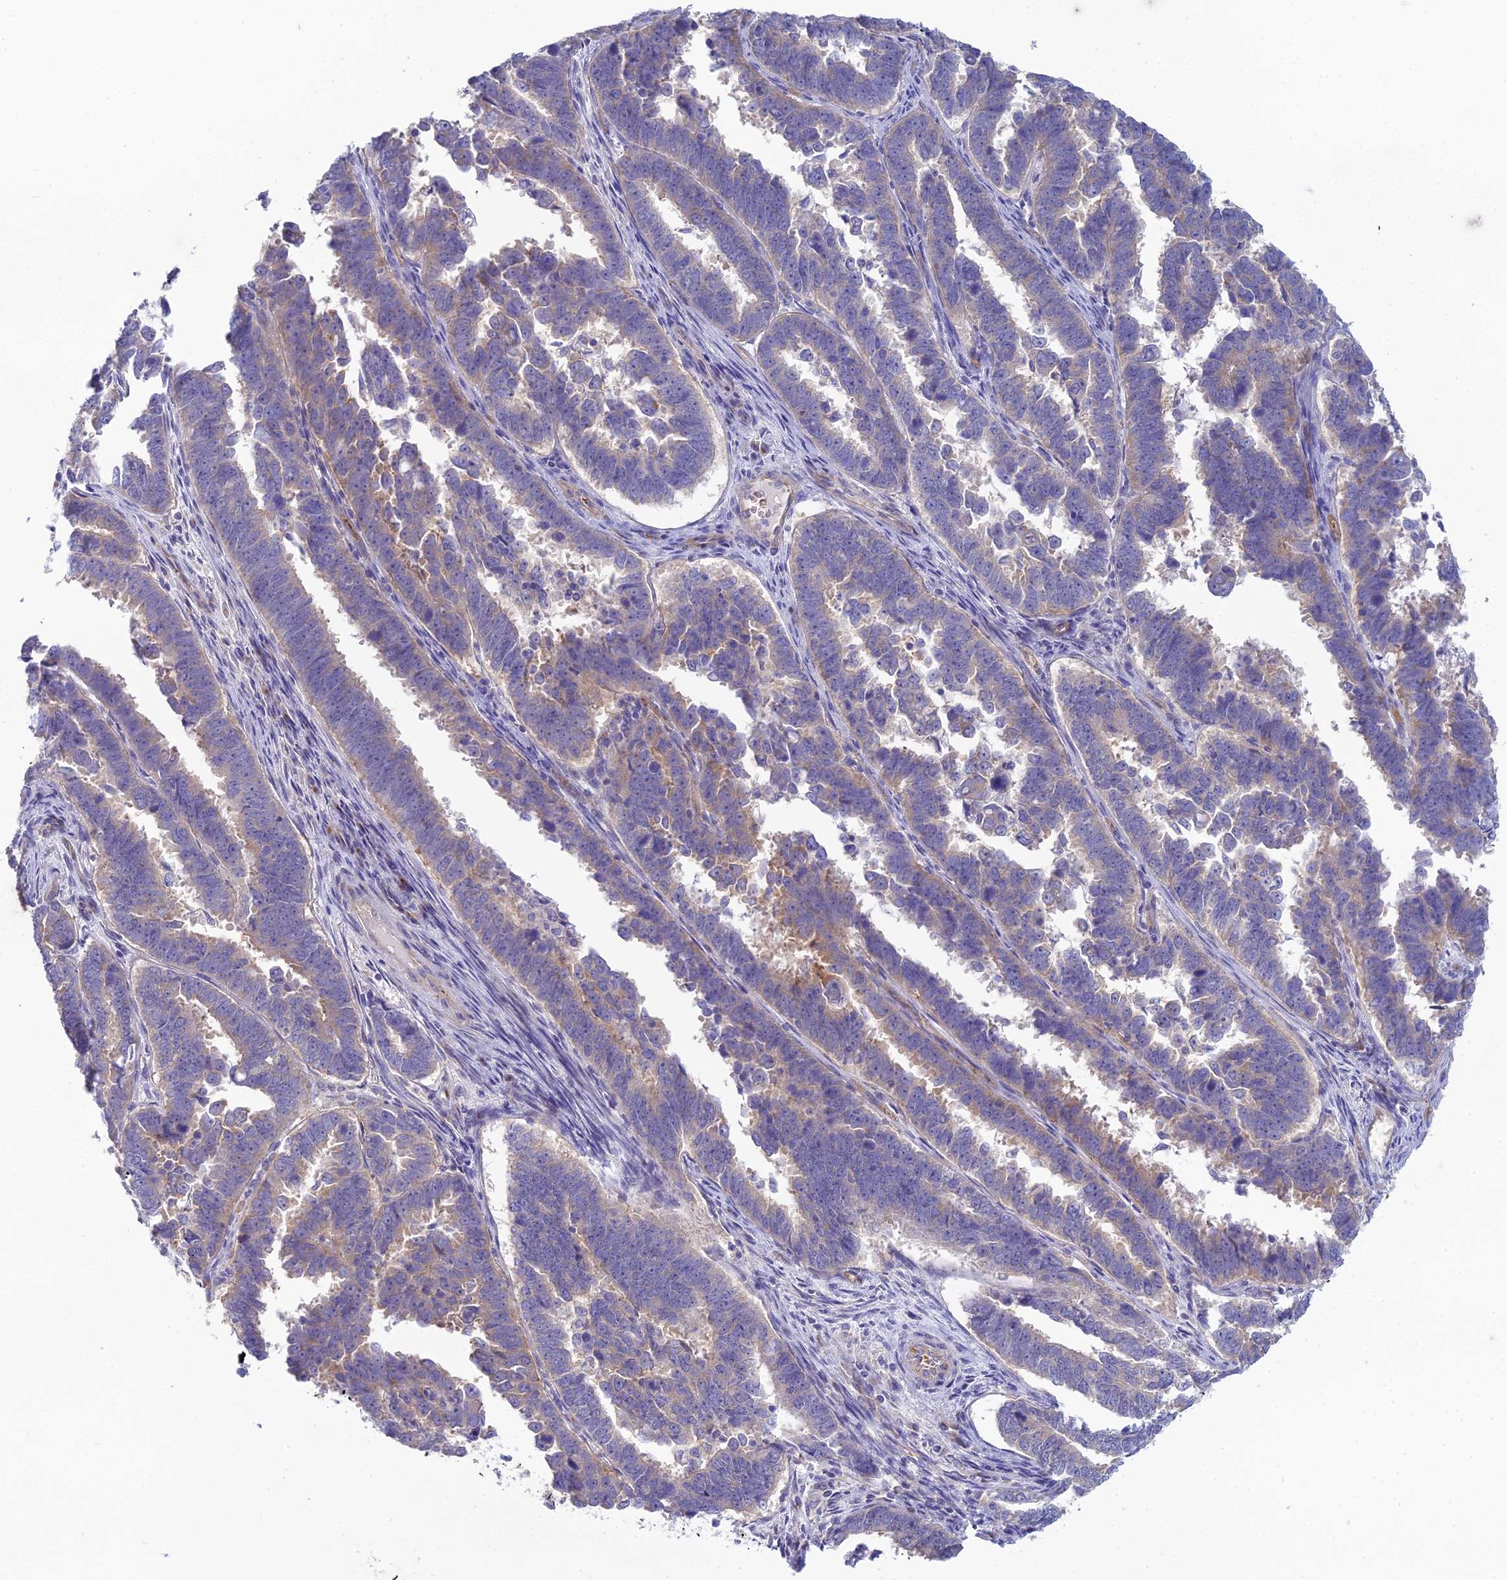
{"staining": {"intensity": "weak", "quantity": "<25%", "location": "cytoplasmic/membranous"}, "tissue": "endometrial cancer", "cell_type": "Tumor cells", "image_type": "cancer", "snomed": [{"axis": "morphology", "description": "Adenocarcinoma, NOS"}, {"axis": "topography", "description": "Endometrium"}], "caption": "DAB (3,3'-diaminobenzidine) immunohistochemical staining of human endometrial cancer (adenocarcinoma) shows no significant positivity in tumor cells.", "gene": "ZNF564", "patient": {"sex": "female", "age": 75}}